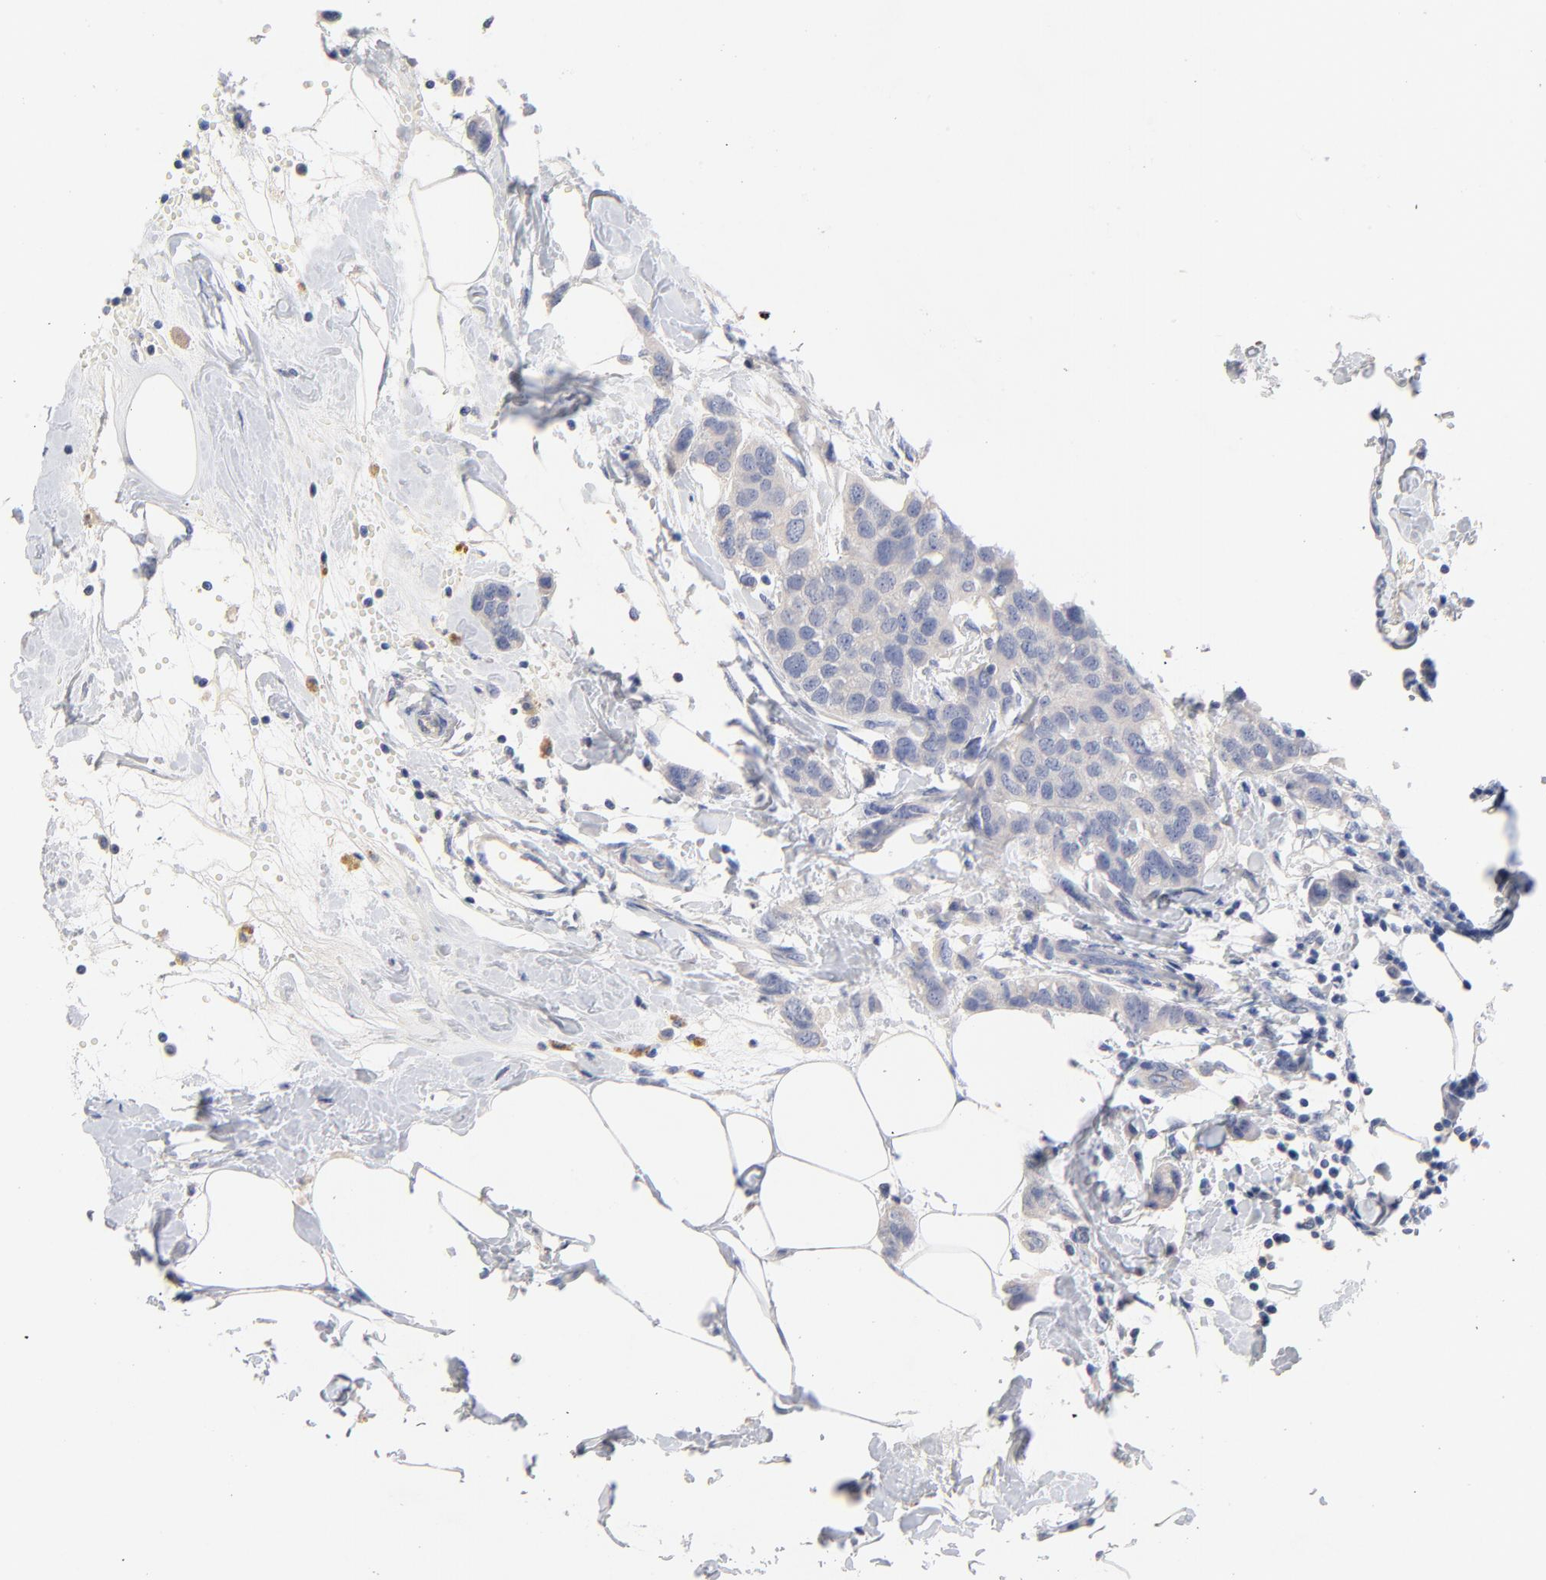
{"staining": {"intensity": "weak", "quantity": "25%-75%", "location": "cytoplasmic/membranous"}, "tissue": "breast cancer", "cell_type": "Tumor cells", "image_type": "cancer", "snomed": [{"axis": "morphology", "description": "Normal tissue, NOS"}, {"axis": "morphology", "description": "Duct carcinoma"}, {"axis": "topography", "description": "Breast"}], "caption": "Protein expression analysis of human invasive ductal carcinoma (breast) reveals weak cytoplasmic/membranous expression in approximately 25%-75% of tumor cells. The staining is performed using DAB (3,3'-diaminobenzidine) brown chromogen to label protein expression. The nuclei are counter-stained blue using hematoxylin.", "gene": "CPS1", "patient": {"sex": "female", "age": 50}}